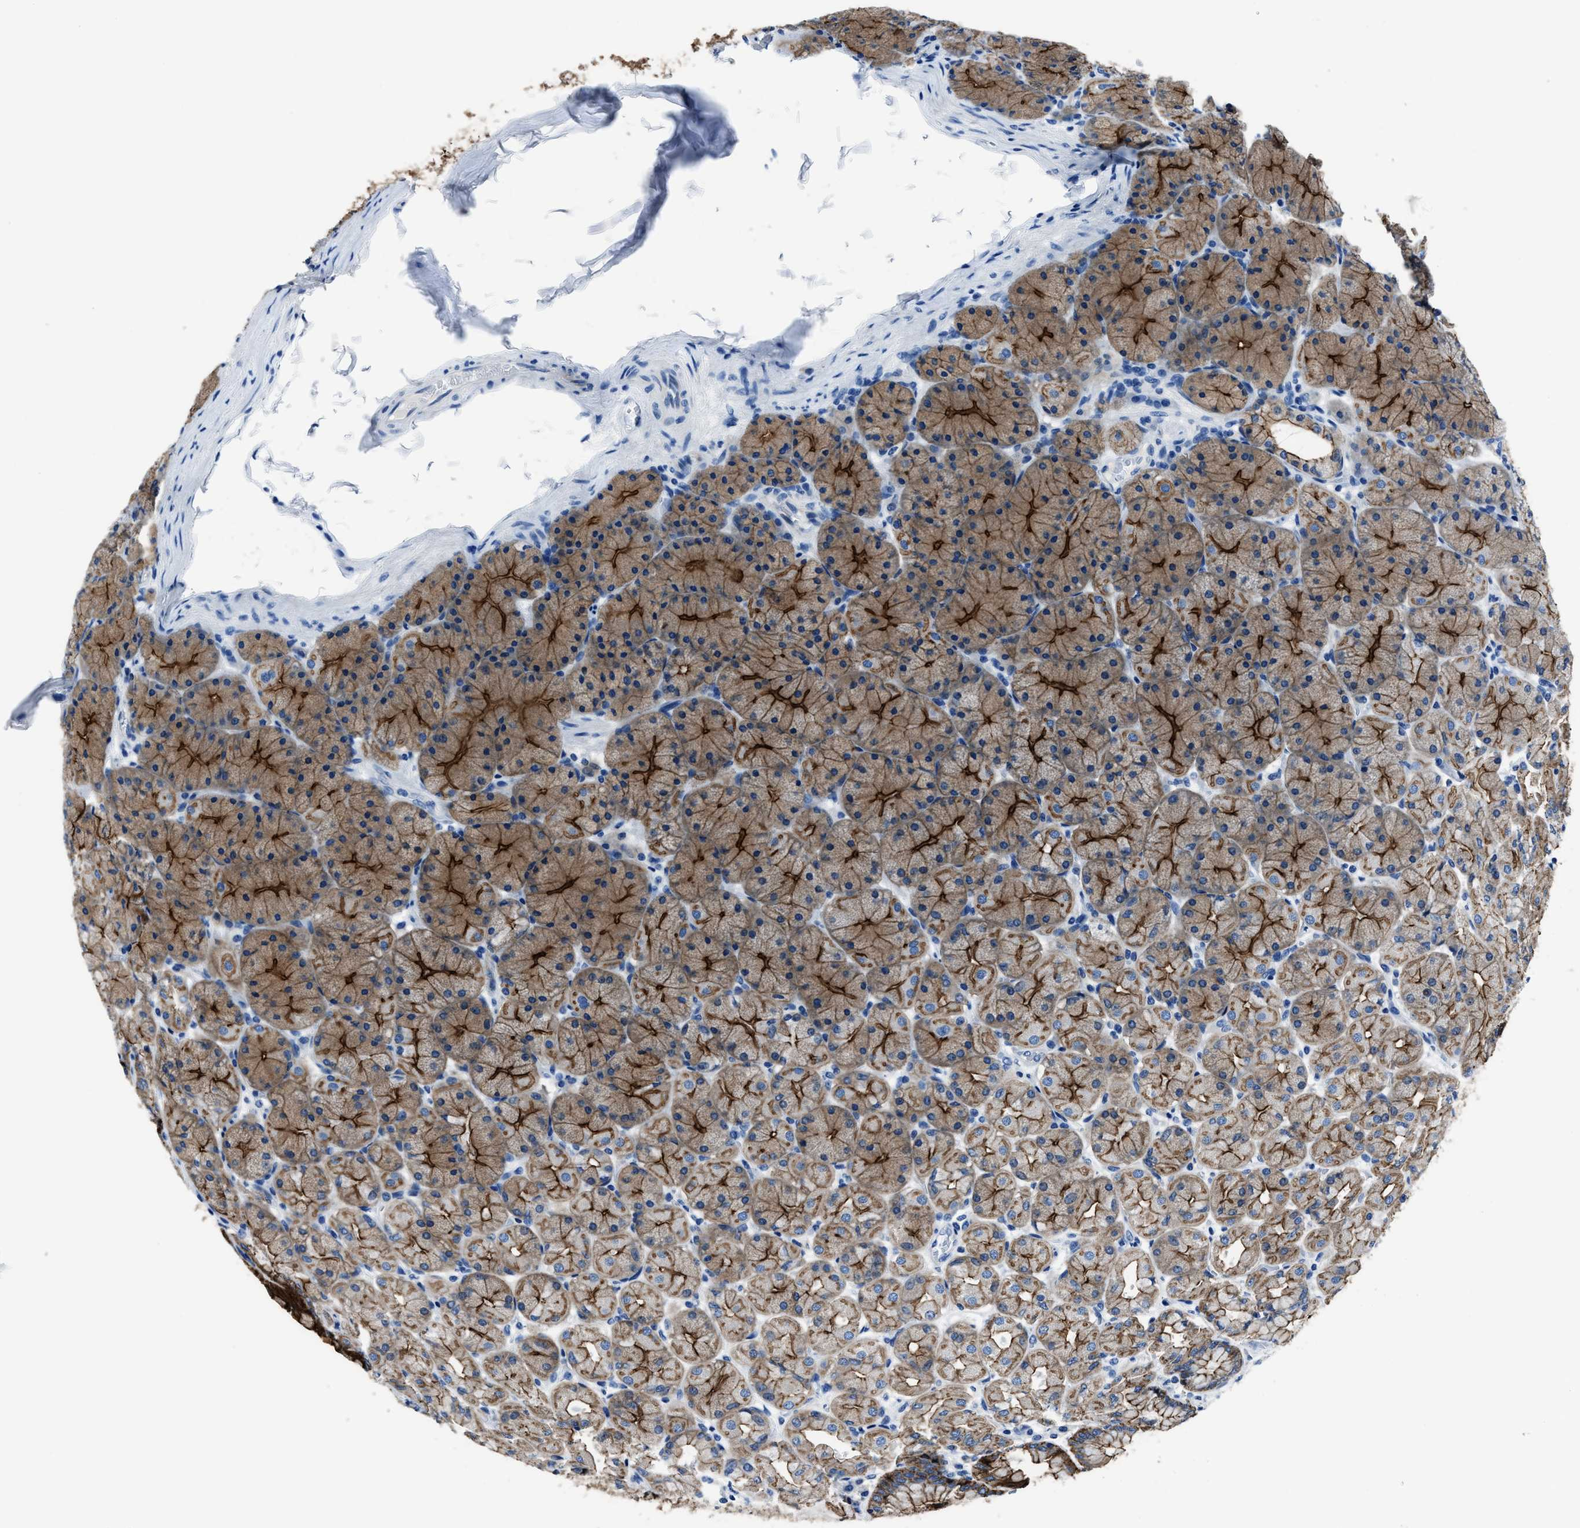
{"staining": {"intensity": "strong", "quantity": ">75%", "location": "cytoplasmic/membranous"}, "tissue": "stomach", "cell_type": "Glandular cells", "image_type": "normal", "snomed": [{"axis": "morphology", "description": "Normal tissue, NOS"}, {"axis": "topography", "description": "Stomach, upper"}], "caption": "The immunohistochemical stain shows strong cytoplasmic/membranous expression in glandular cells of benign stomach. The protein is shown in brown color, while the nuclei are stained blue.", "gene": "LMO7", "patient": {"sex": "female", "age": 56}}